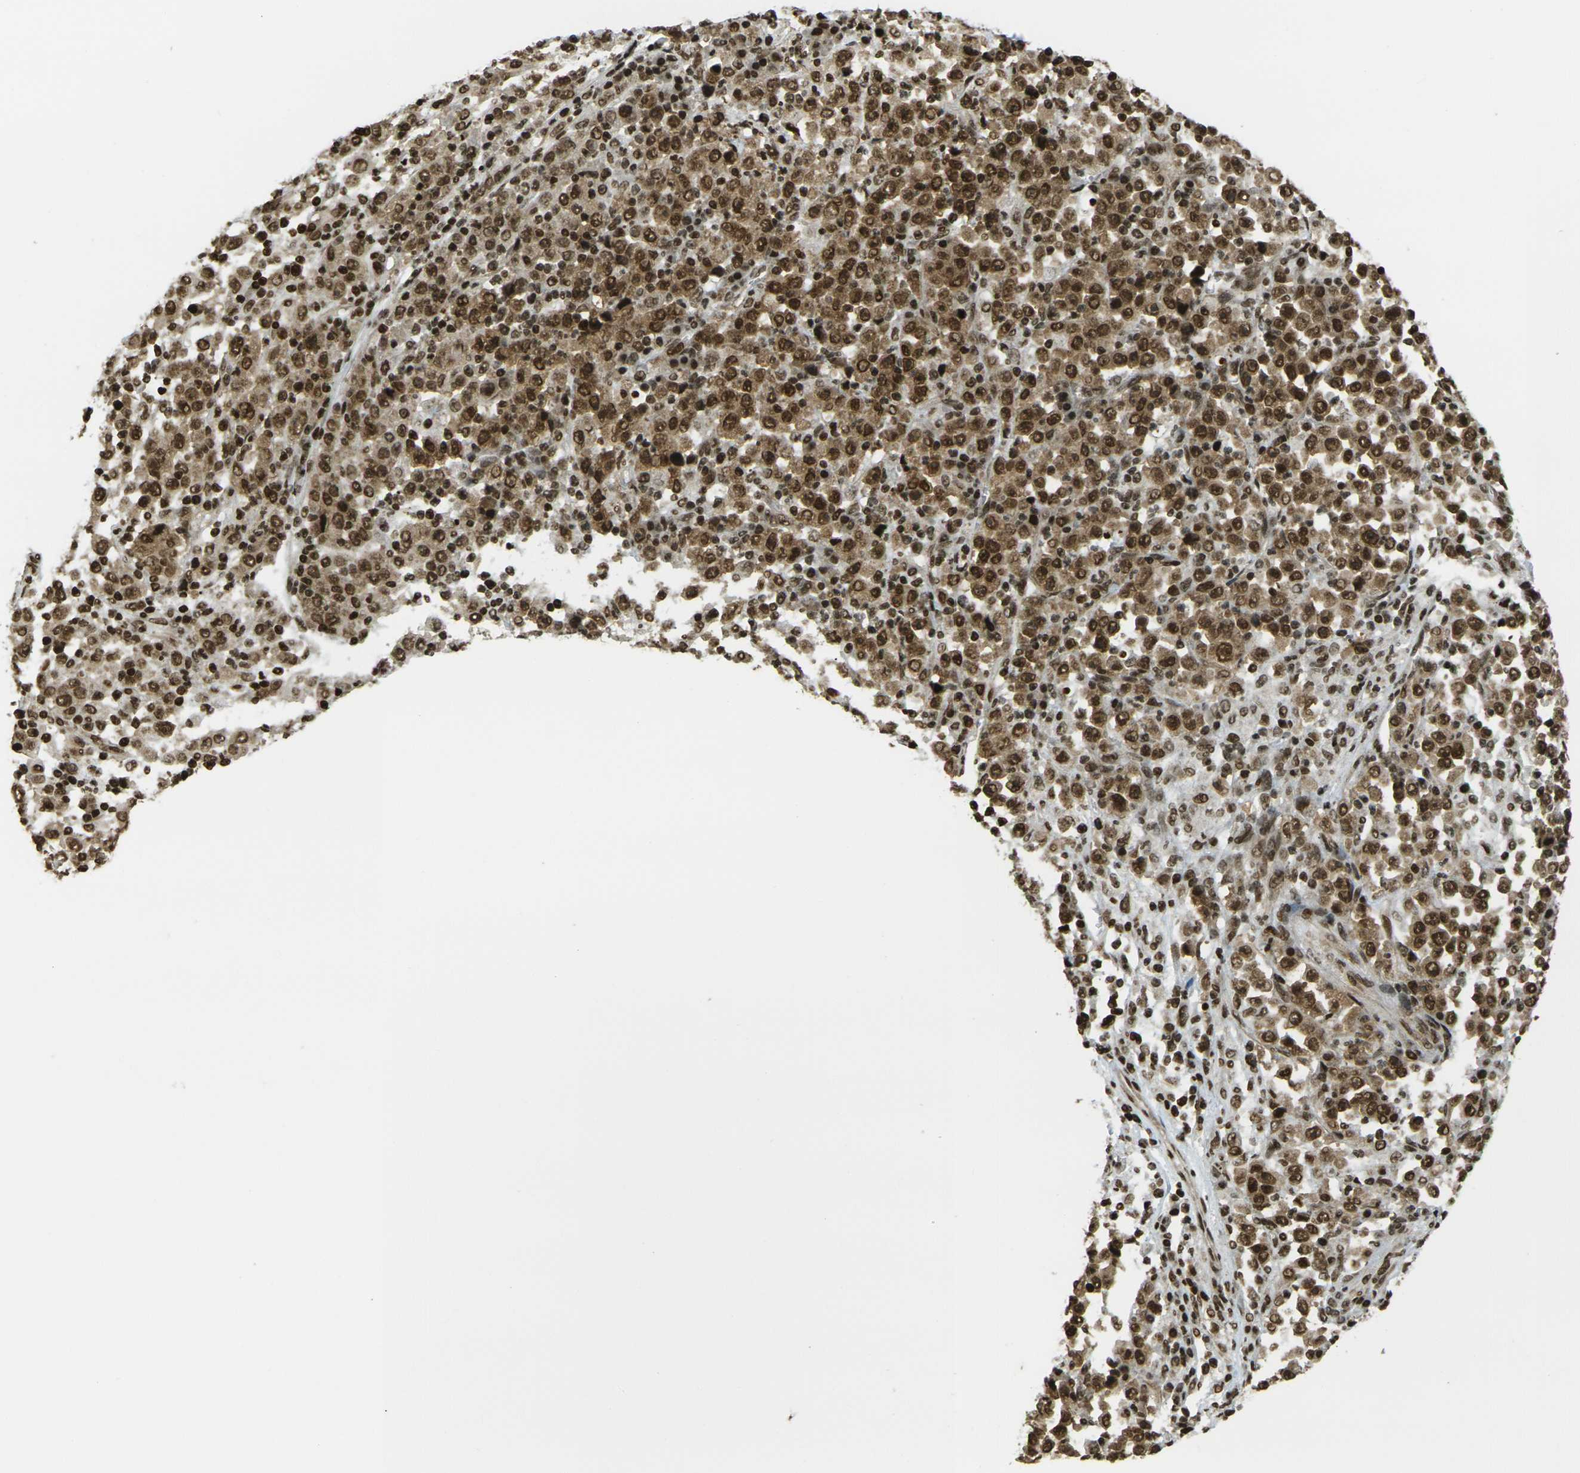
{"staining": {"intensity": "strong", "quantity": ">75%", "location": "cytoplasmic/membranous,nuclear"}, "tissue": "stomach cancer", "cell_type": "Tumor cells", "image_type": "cancer", "snomed": [{"axis": "morphology", "description": "Normal tissue, NOS"}, {"axis": "morphology", "description": "Adenocarcinoma, NOS"}, {"axis": "topography", "description": "Stomach, upper"}, {"axis": "topography", "description": "Stomach"}], "caption": "A high amount of strong cytoplasmic/membranous and nuclear positivity is seen in about >75% of tumor cells in stomach cancer (adenocarcinoma) tissue. (brown staining indicates protein expression, while blue staining denotes nuclei).", "gene": "RUVBL2", "patient": {"sex": "male", "age": 59}}